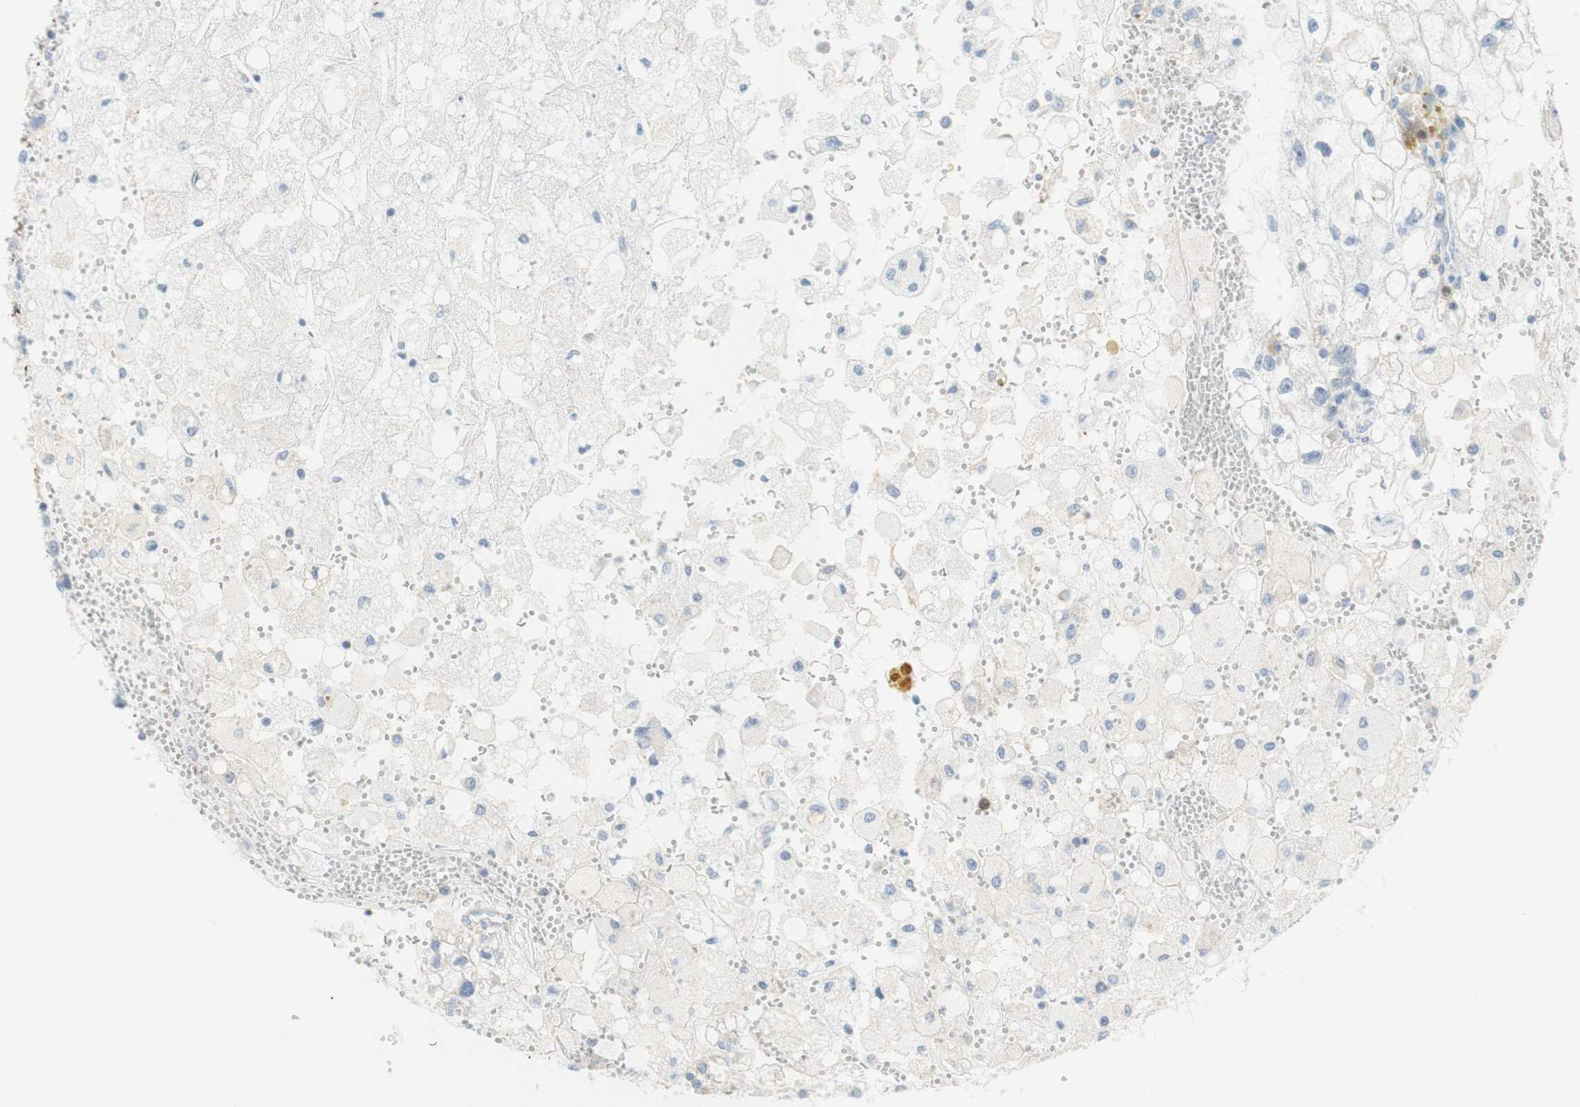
{"staining": {"intensity": "negative", "quantity": "none", "location": "none"}, "tissue": "renal cancer", "cell_type": "Tumor cells", "image_type": "cancer", "snomed": [{"axis": "morphology", "description": "Adenocarcinoma, NOS"}, {"axis": "topography", "description": "Kidney"}], "caption": "A histopathology image of adenocarcinoma (renal) stained for a protein displays no brown staining in tumor cells. (Stains: DAB IHC with hematoxylin counter stain, Microscopy: brightfield microscopy at high magnification).", "gene": "POU2AF1", "patient": {"sex": "female", "age": 70}}